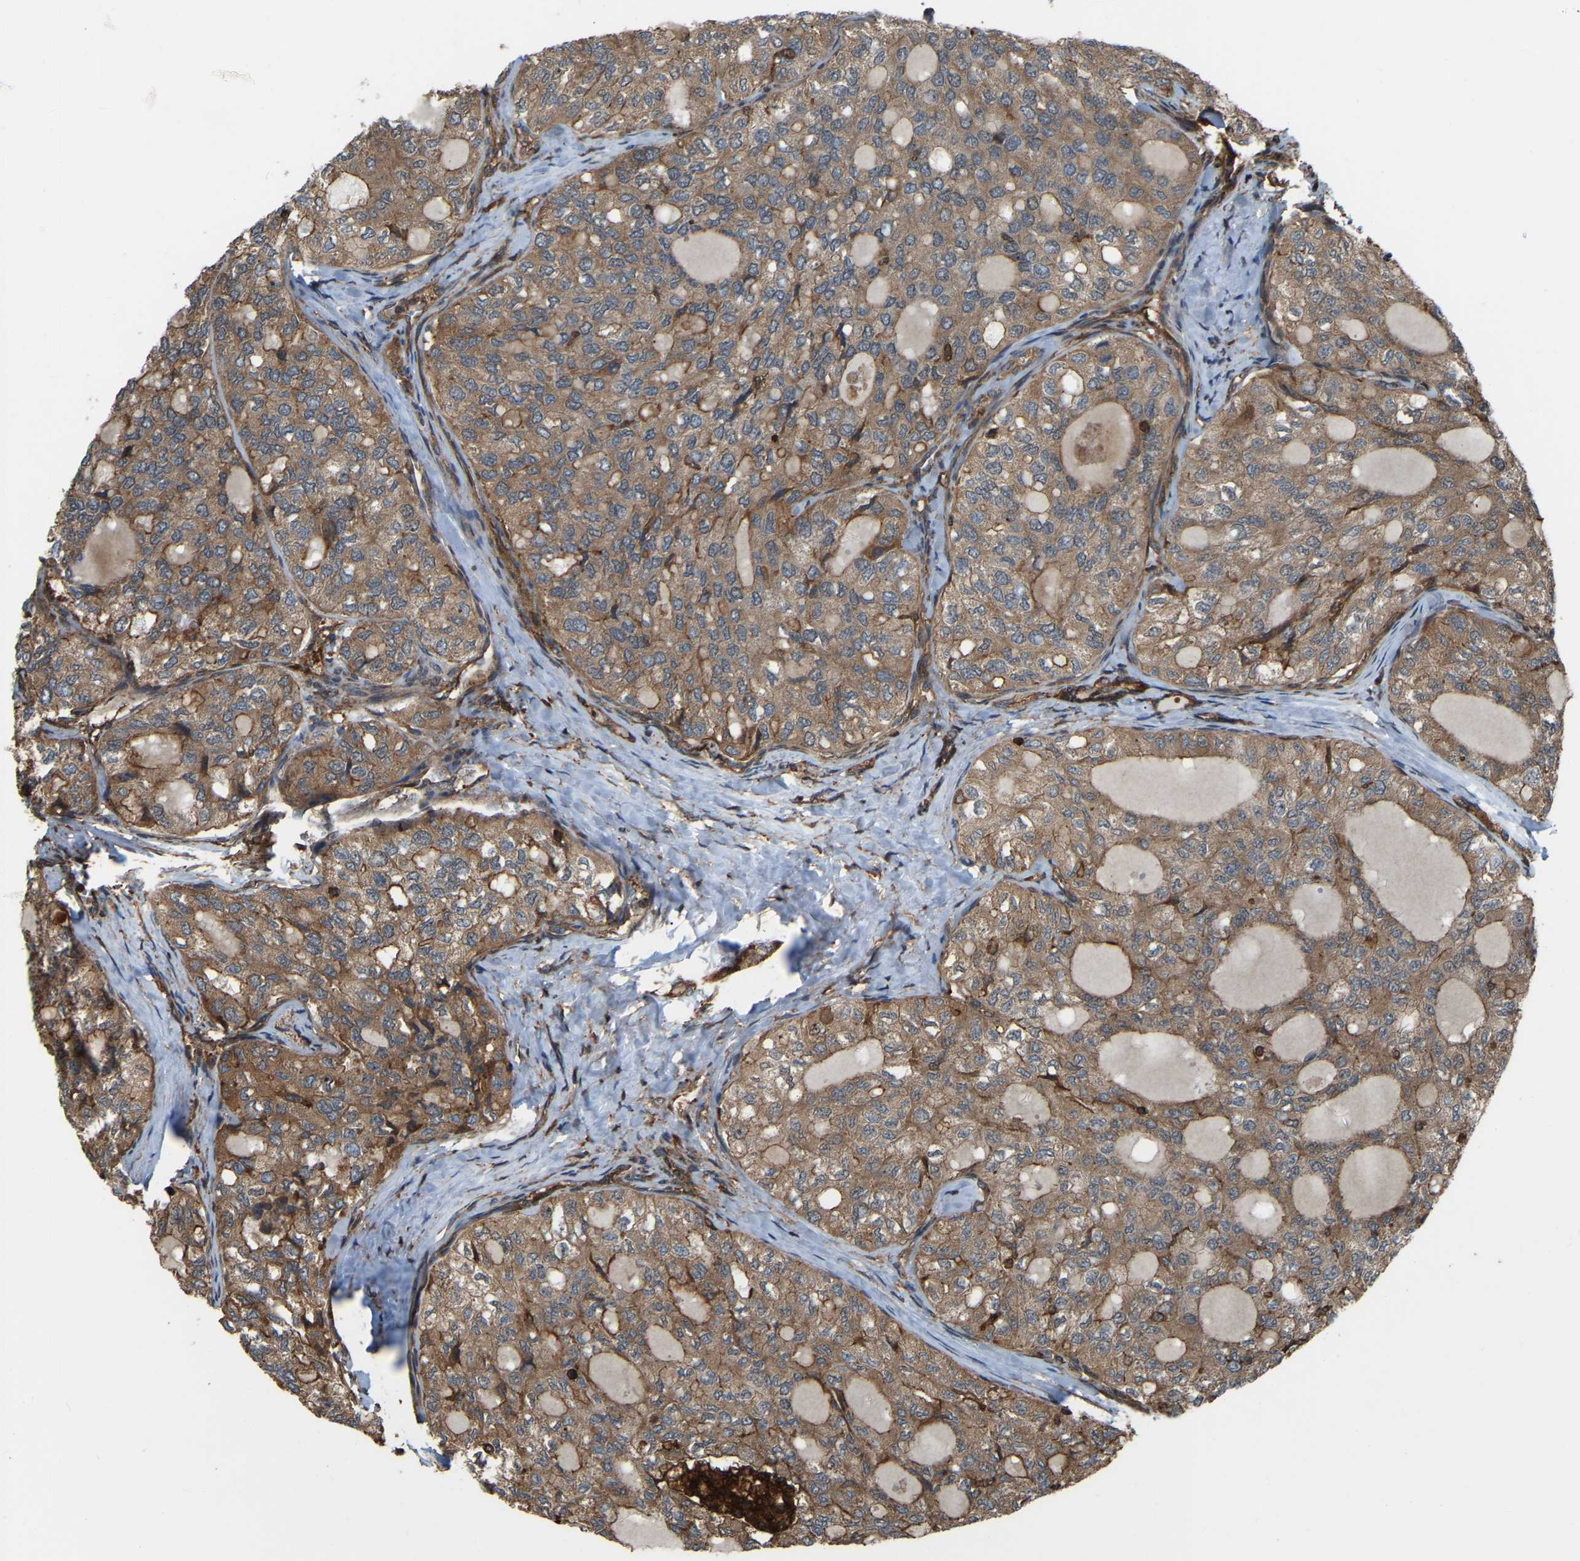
{"staining": {"intensity": "moderate", "quantity": ">75%", "location": "cytoplasmic/membranous"}, "tissue": "thyroid cancer", "cell_type": "Tumor cells", "image_type": "cancer", "snomed": [{"axis": "morphology", "description": "Follicular adenoma carcinoma, NOS"}, {"axis": "topography", "description": "Thyroid gland"}], "caption": "This histopathology image exhibits thyroid cancer (follicular adenoma carcinoma) stained with immunohistochemistry (IHC) to label a protein in brown. The cytoplasmic/membranous of tumor cells show moderate positivity for the protein. Nuclei are counter-stained blue.", "gene": "SAMD9L", "patient": {"sex": "male", "age": 75}}